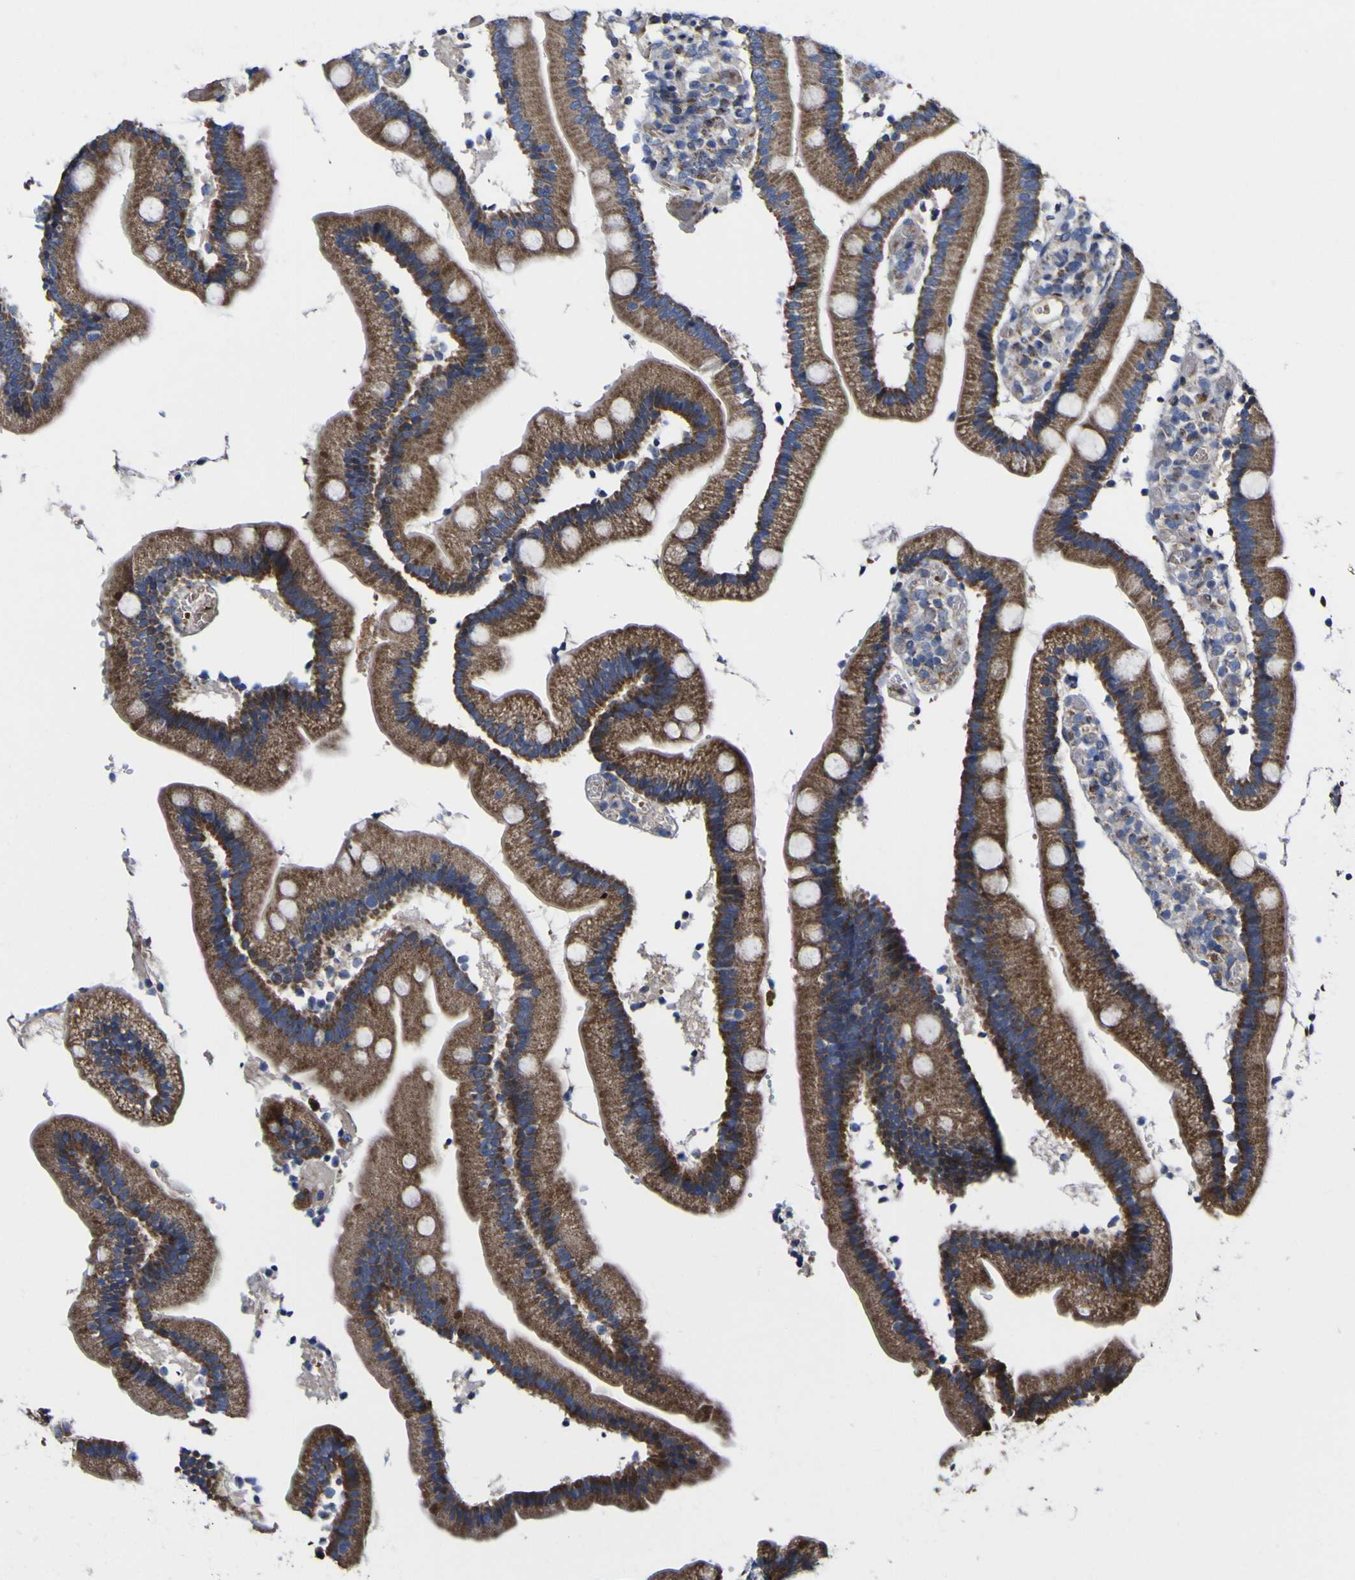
{"staining": {"intensity": "strong", "quantity": ">75%", "location": "cytoplasmic/membranous"}, "tissue": "duodenum", "cell_type": "Glandular cells", "image_type": "normal", "snomed": [{"axis": "morphology", "description": "Normal tissue, NOS"}, {"axis": "topography", "description": "Duodenum"}], "caption": "Duodenum stained for a protein reveals strong cytoplasmic/membranous positivity in glandular cells.", "gene": "CCDC90B", "patient": {"sex": "male", "age": 66}}